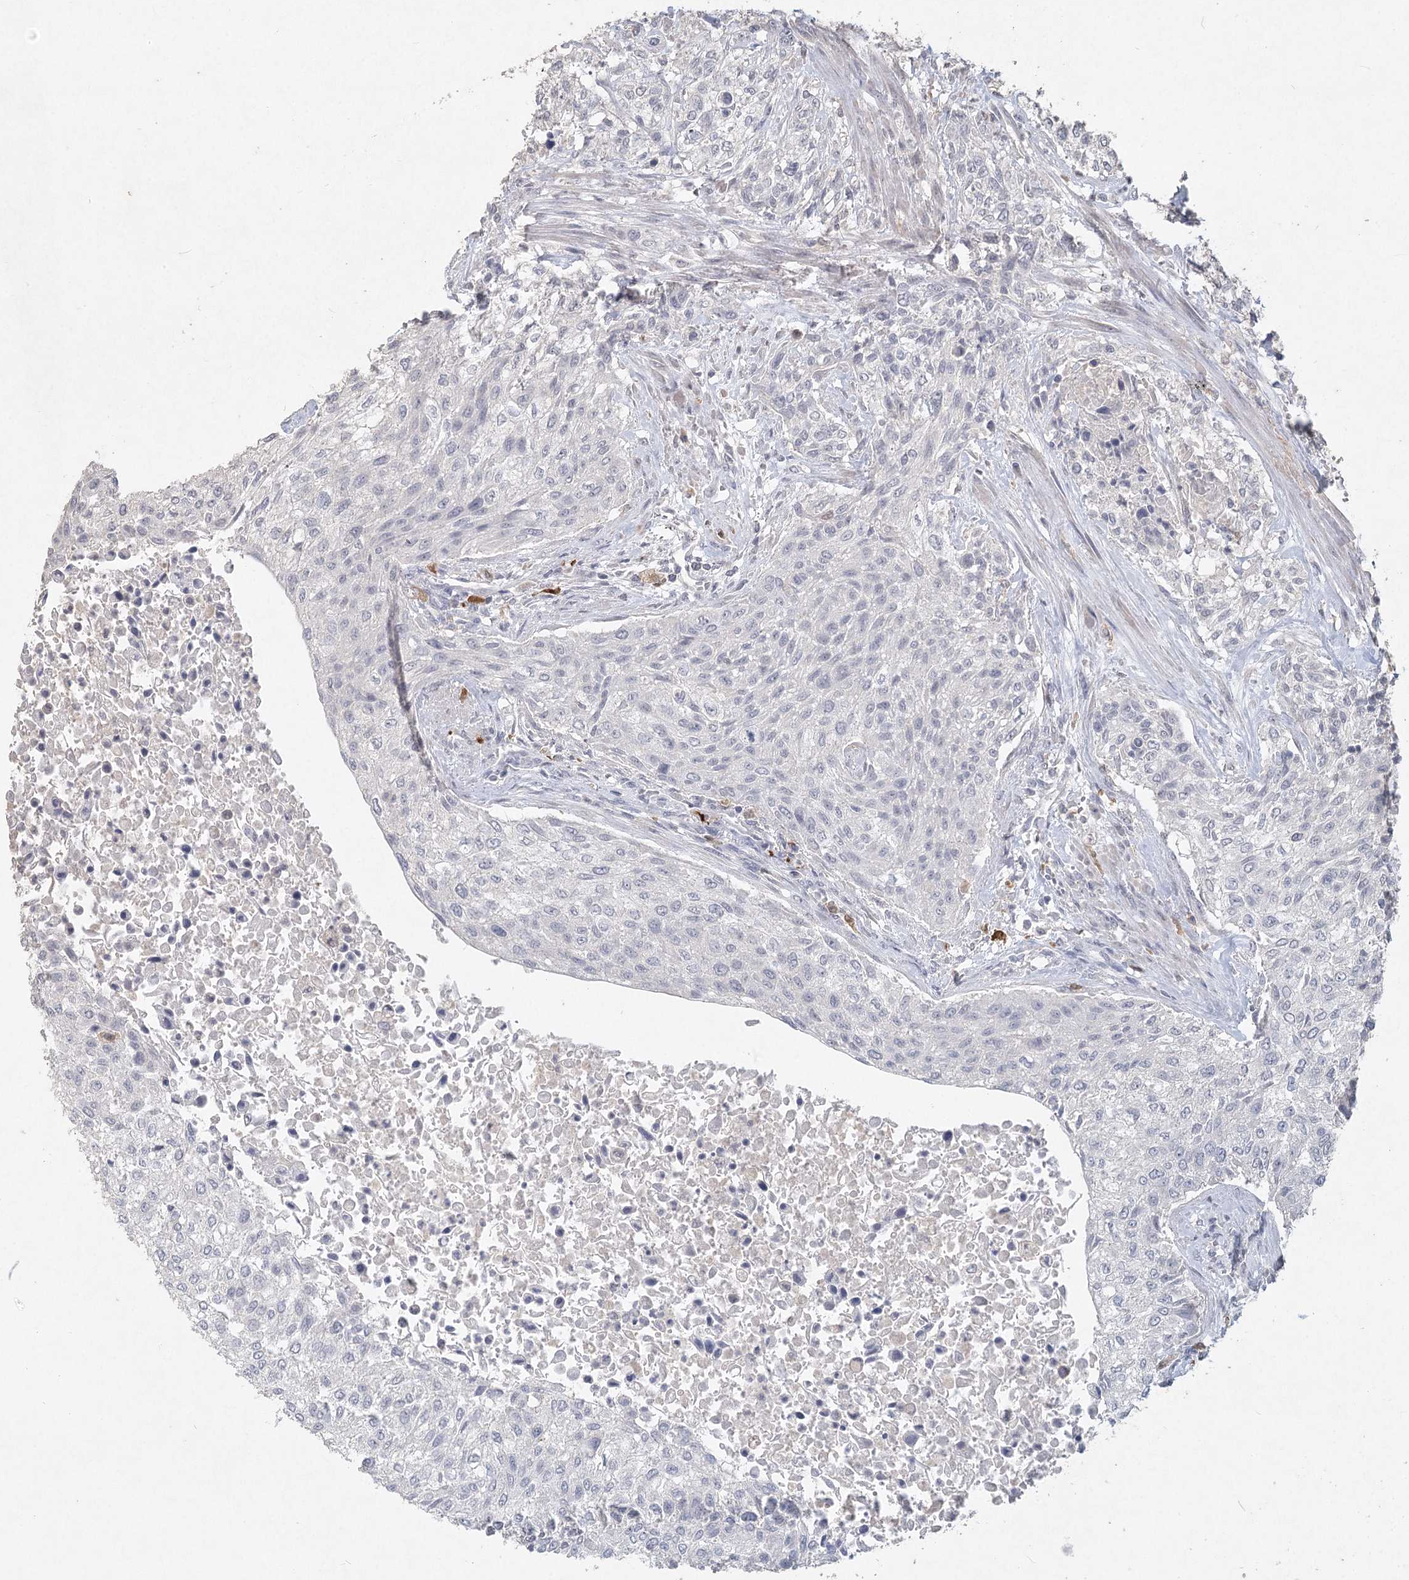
{"staining": {"intensity": "negative", "quantity": "none", "location": "none"}, "tissue": "urothelial cancer", "cell_type": "Tumor cells", "image_type": "cancer", "snomed": [{"axis": "morphology", "description": "Normal tissue, NOS"}, {"axis": "morphology", "description": "Urothelial carcinoma, NOS"}, {"axis": "topography", "description": "Urinary bladder"}, {"axis": "topography", "description": "Peripheral nerve tissue"}], "caption": "The IHC micrograph has no significant positivity in tumor cells of urothelial cancer tissue. (DAB immunohistochemistry visualized using brightfield microscopy, high magnification).", "gene": "ARSI", "patient": {"sex": "male", "age": 35}}